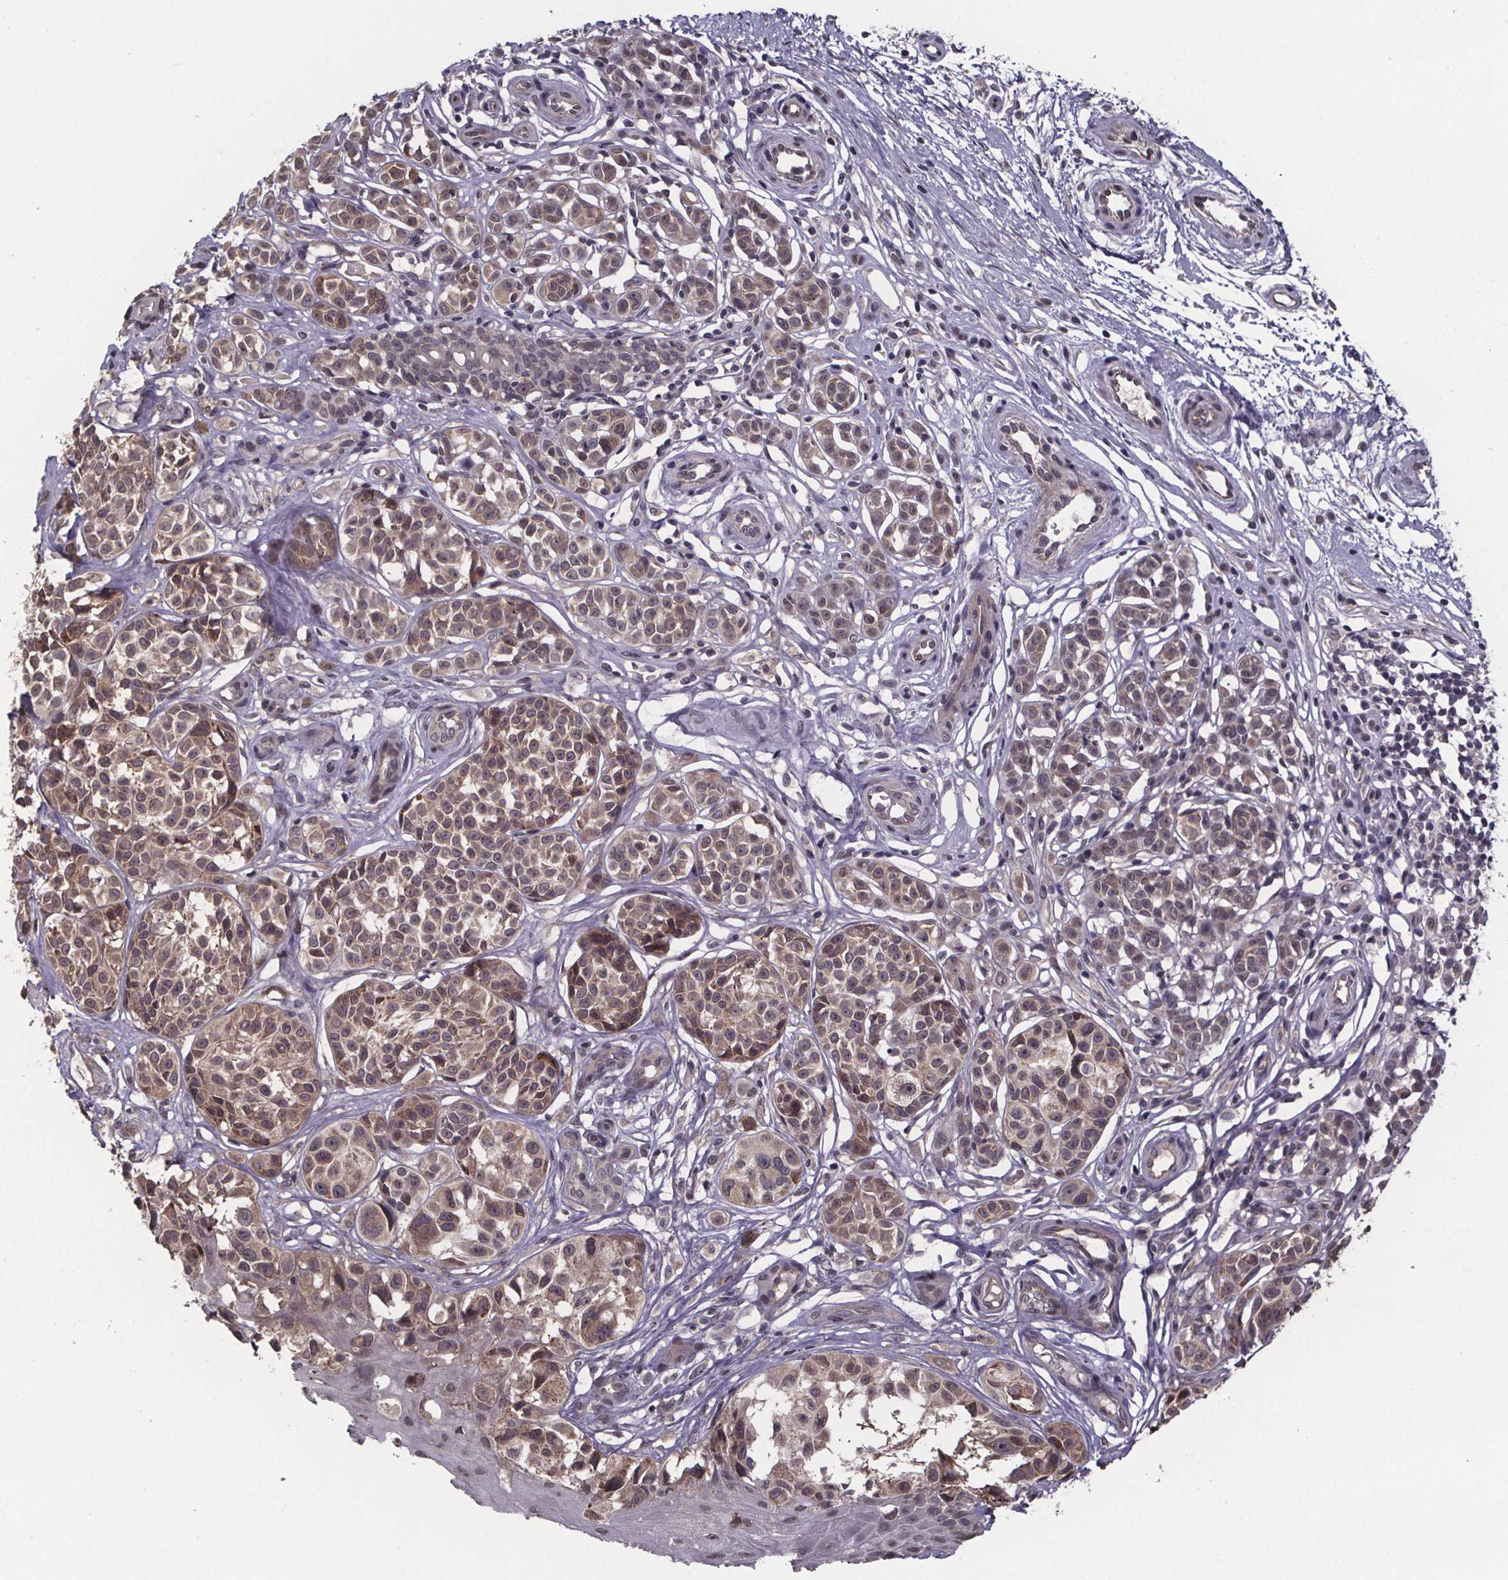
{"staining": {"intensity": "moderate", "quantity": ">75%", "location": "cytoplasmic/membranous"}, "tissue": "melanoma", "cell_type": "Tumor cells", "image_type": "cancer", "snomed": [{"axis": "morphology", "description": "Malignant melanoma, NOS"}, {"axis": "topography", "description": "Skin"}], "caption": "Immunohistochemistry (IHC) photomicrograph of neoplastic tissue: human malignant melanoma stained using immunohistochemistry shows medium levels of moderate protein expression localized specifically in the cytoplasmic/membranous of tumor cells, appearing as a cytoplasmic/membranous brown color.", "gene": "SAT1", "patient": {"sex": "female", "age": 90}}